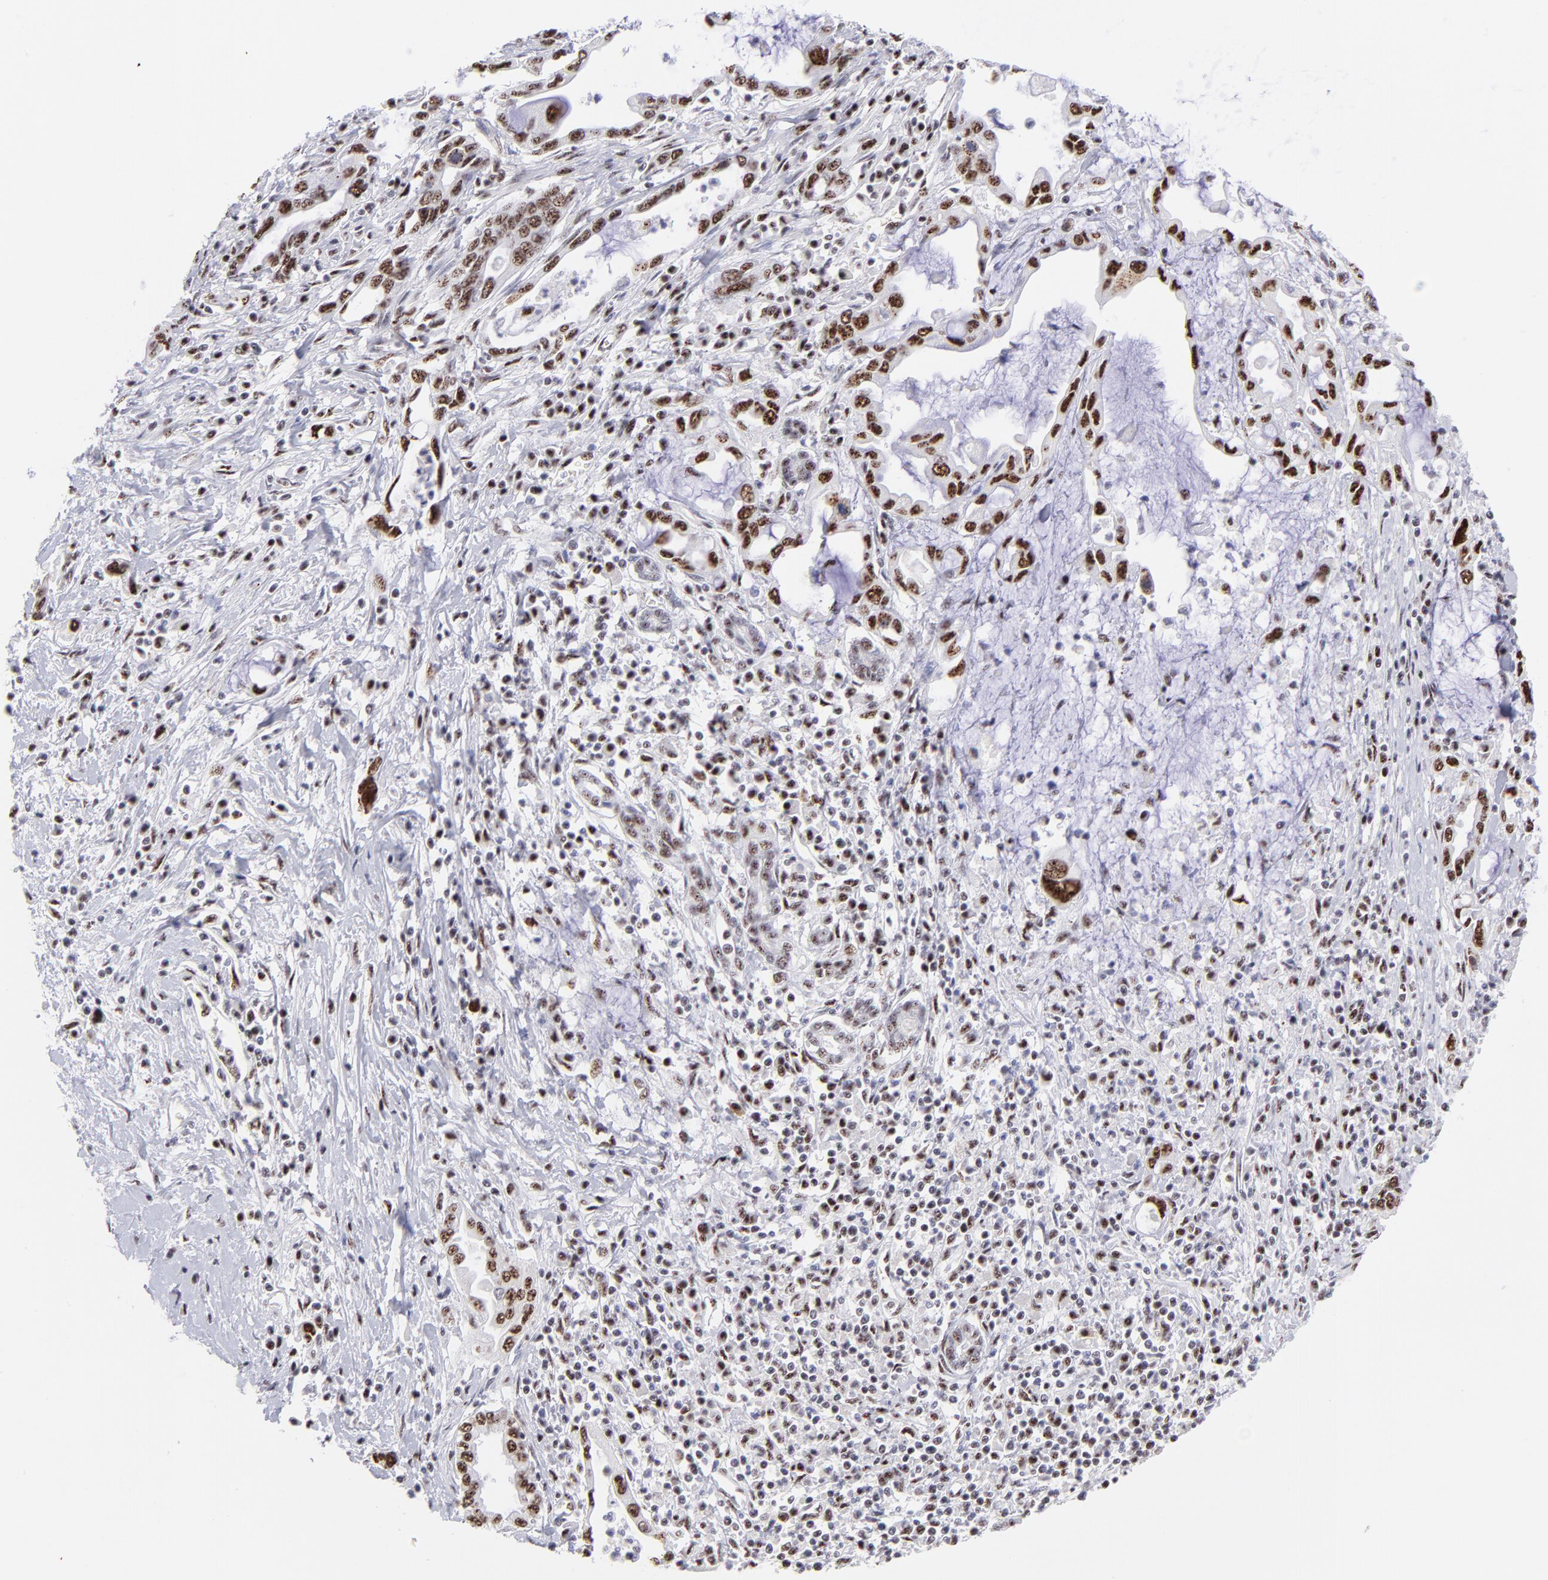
{"staining": {"intensity": "strong", "quantity": ">75%", "location": "nuclear"}, "tissue": "pancreatic cancer", "cell_type": "Tumor cells", "image_type": "cancer", "snomed": [{"axis": "morphology", "description": "Adenocarcinoma, NOS"}, {"axis": "topography", "description": "Pancreas"}], "caption": "Protein staining reveals strong nuclear positivity in about >75% of tumor cells in pancreatic adenocarcinoma.", "gene": "CDC25C", "patient": {"sex": "female", "age": 57}}